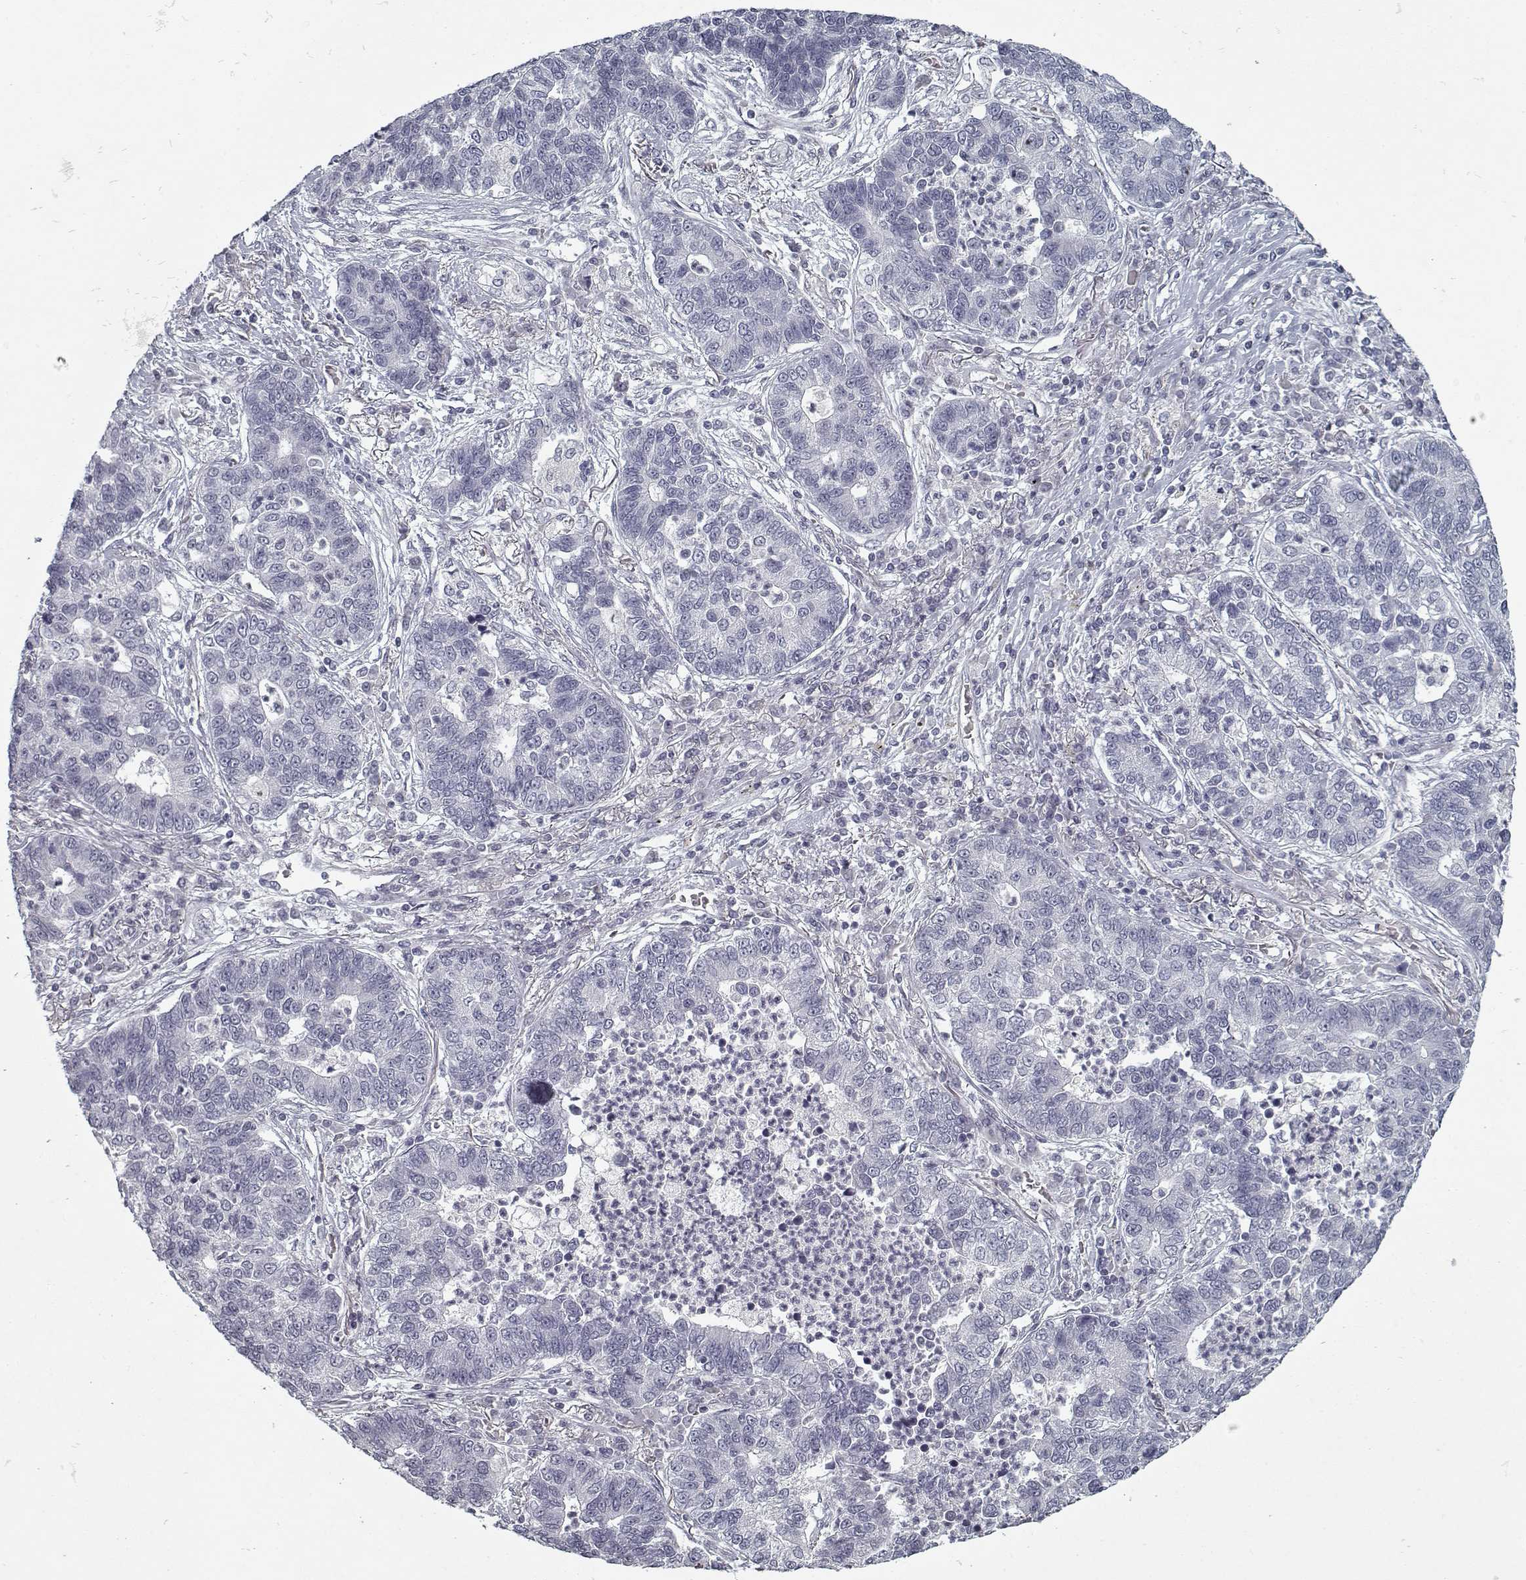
{"staining": {"intensity": "negative", "quantity": "none", "location": "none"}, "tissue": "lung cancer", "cell_type": "Tumor cells", "image_type": "cancer", "snomed": [{"axis": "morphology", "description": "Adenocarcinoma, NOS"}, {"axis": "topography", "description": "Lung"}], "caption": "The photomicrograph displays no significant positivity in tumor cells of lung adenocarcinoma.", "gene": "GAD2", "patient": {"sex": "female", "age": 57}}